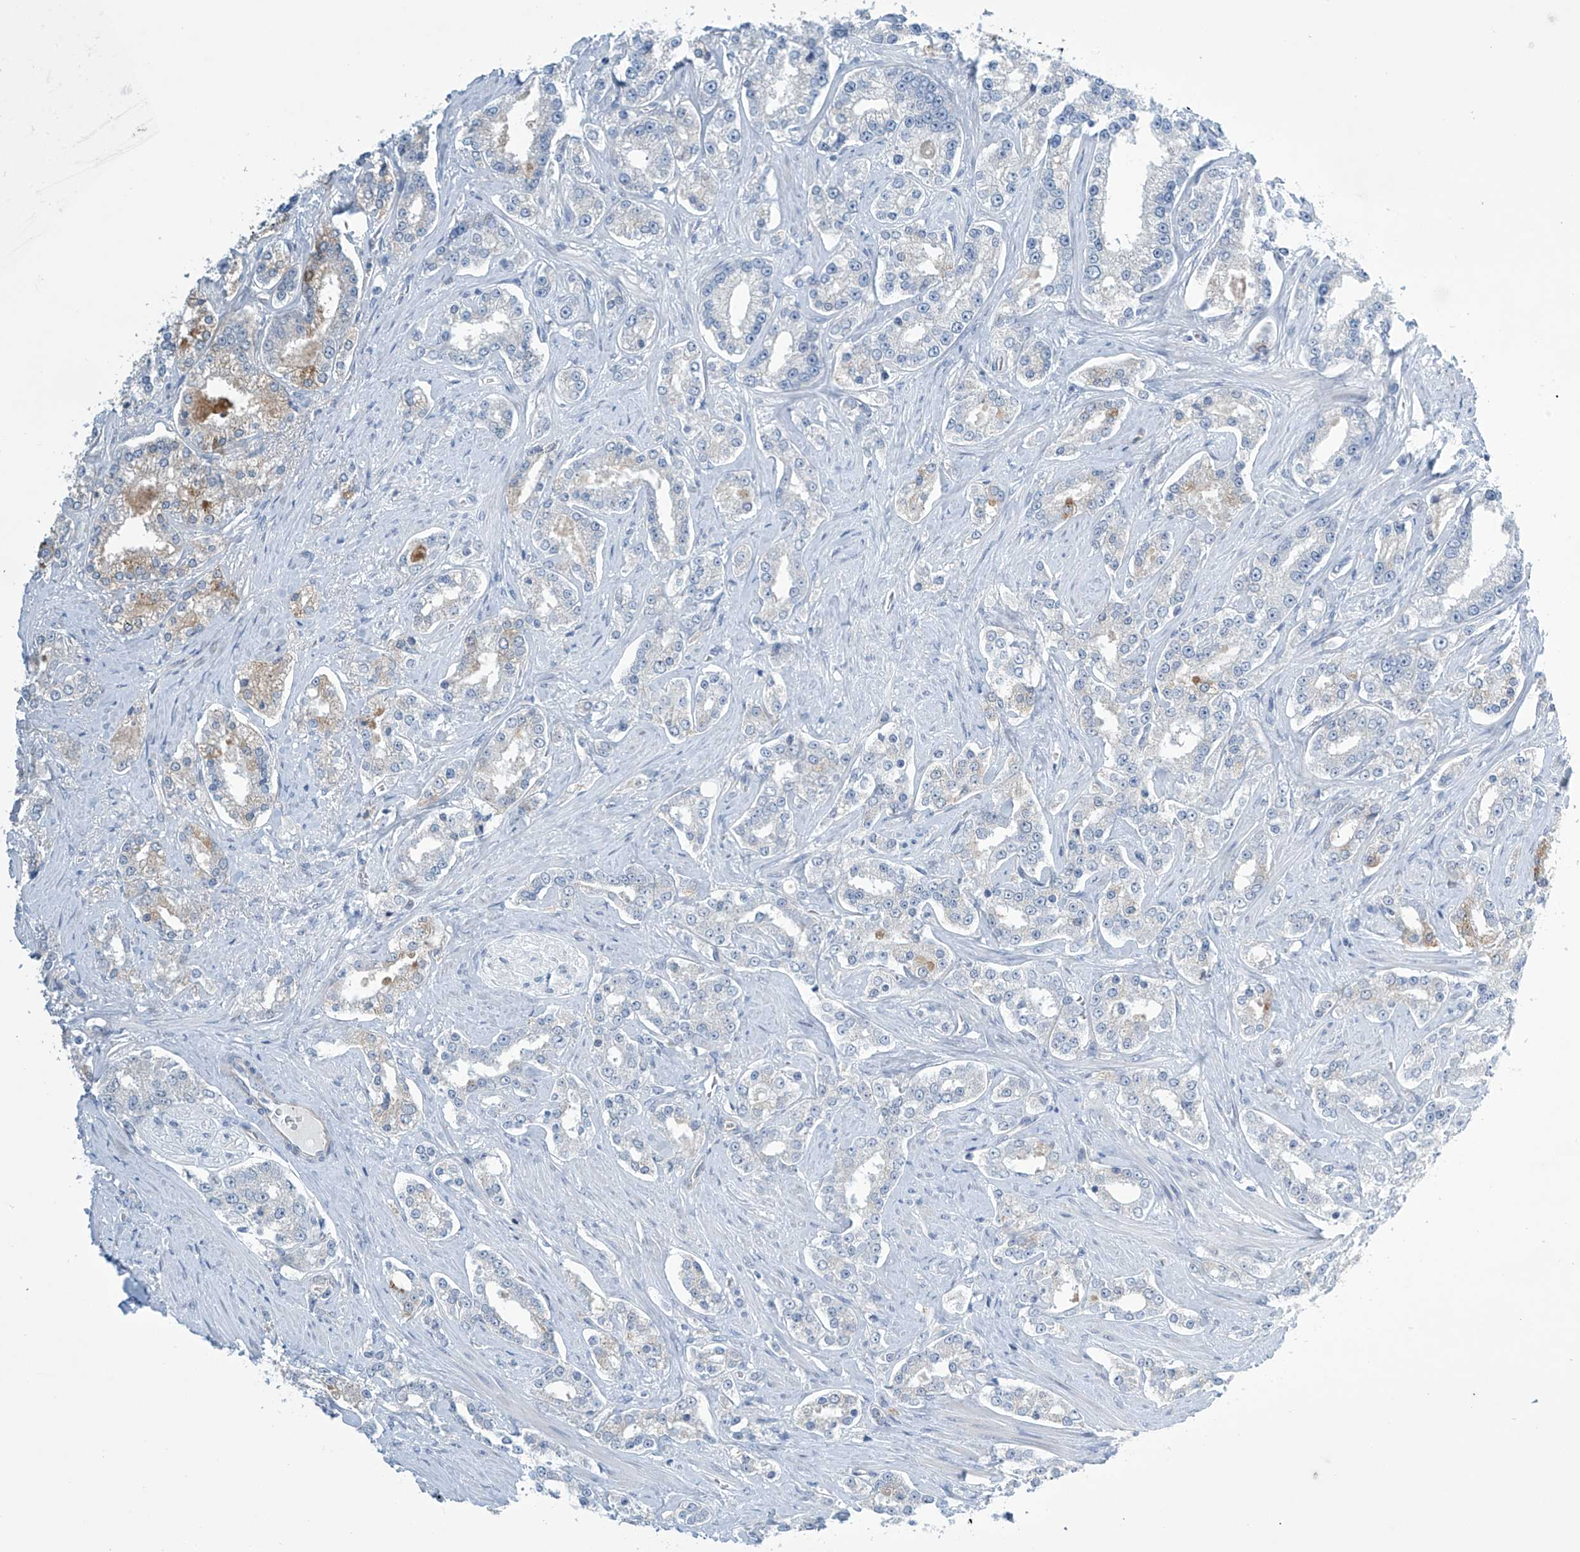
{"staining": {"intensity": "weak", "quantity": "<25%", "location": "cytoplasmic/membranous"}, "tissue": "prostate cancer", "cell_type": "Tumor cells", "image_type": "cancer", "snomed": [{"axis": "morphology", "description": "Normal tissue, NOS"}, {"axis": "morphology", "description": "Adenocarcinoma, High grade"}, {"axis": "topography", "description": "Prostate"}], "caption": "This photomicrograph is of prostate cancer (adenocarcinoma (high-grade)) stained with immunohistochemistry (IHC) to label a protein in brown with the nuclei are counter-stained blue. There is no positivity in tumor cells.", "gene": "SLC35A5", "patient": {"sex": "male", "age": 83}}